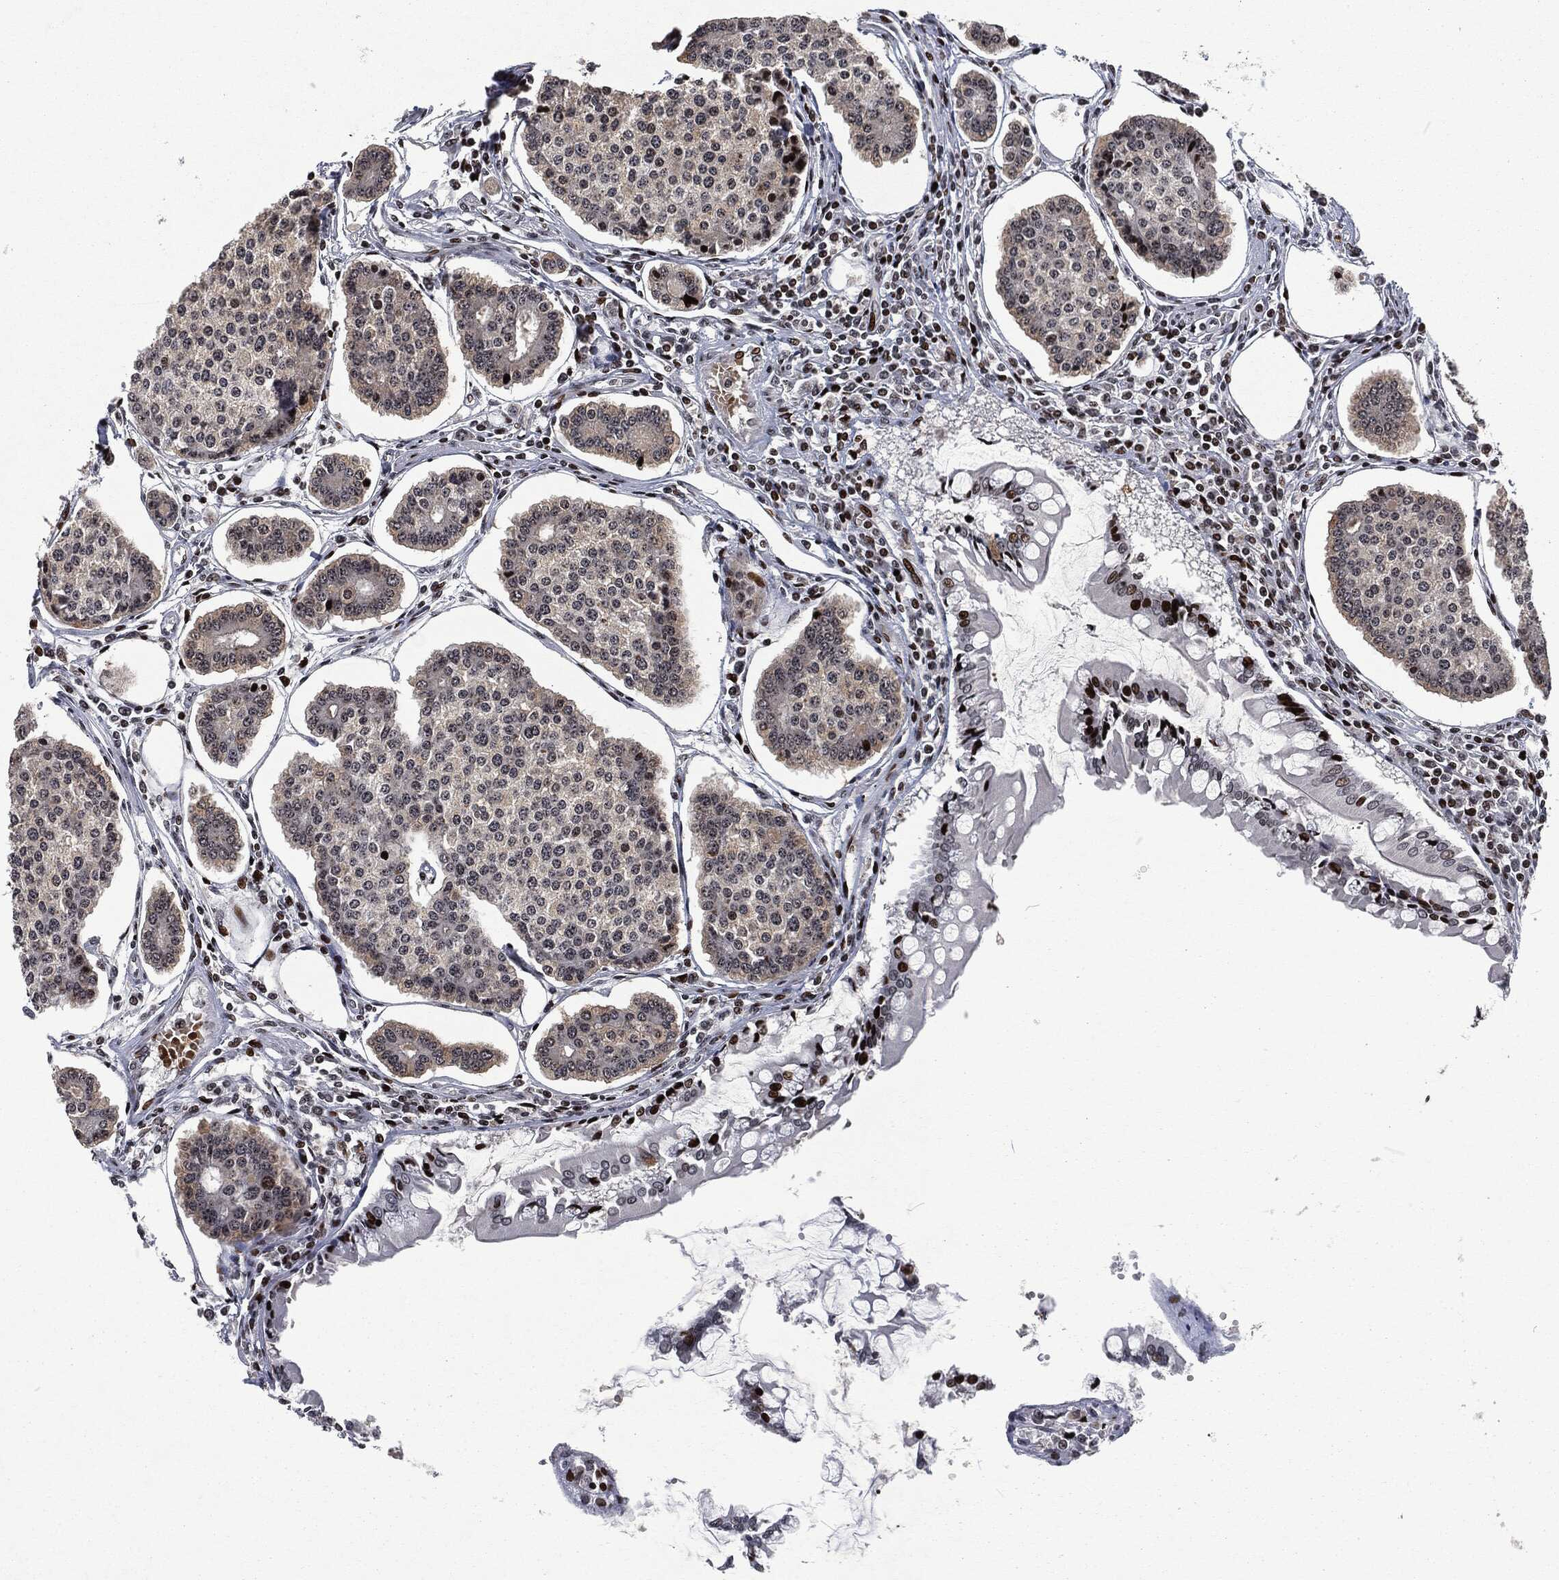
{"staining": {"intensity": "moderate", "quantity": "<25%", "location": "nuclear"}, "tissue": "carcinoid", "cell_type": "Tumor cells", "image_type": "cancer", "snomed": [{"axis": "morphology", "description": "Carcinoid, malignant, NOS"}, {"axis": "topography", "description": "Small intestine"}], "caption": "The photomicrograph reveals immunohistochemical staining of carcinoid. There is moderate nuclear staining is identified in approximately <25% of tumor cells.", "gene": "EGFR", "patient": {"sex": "female", "age": 65}}